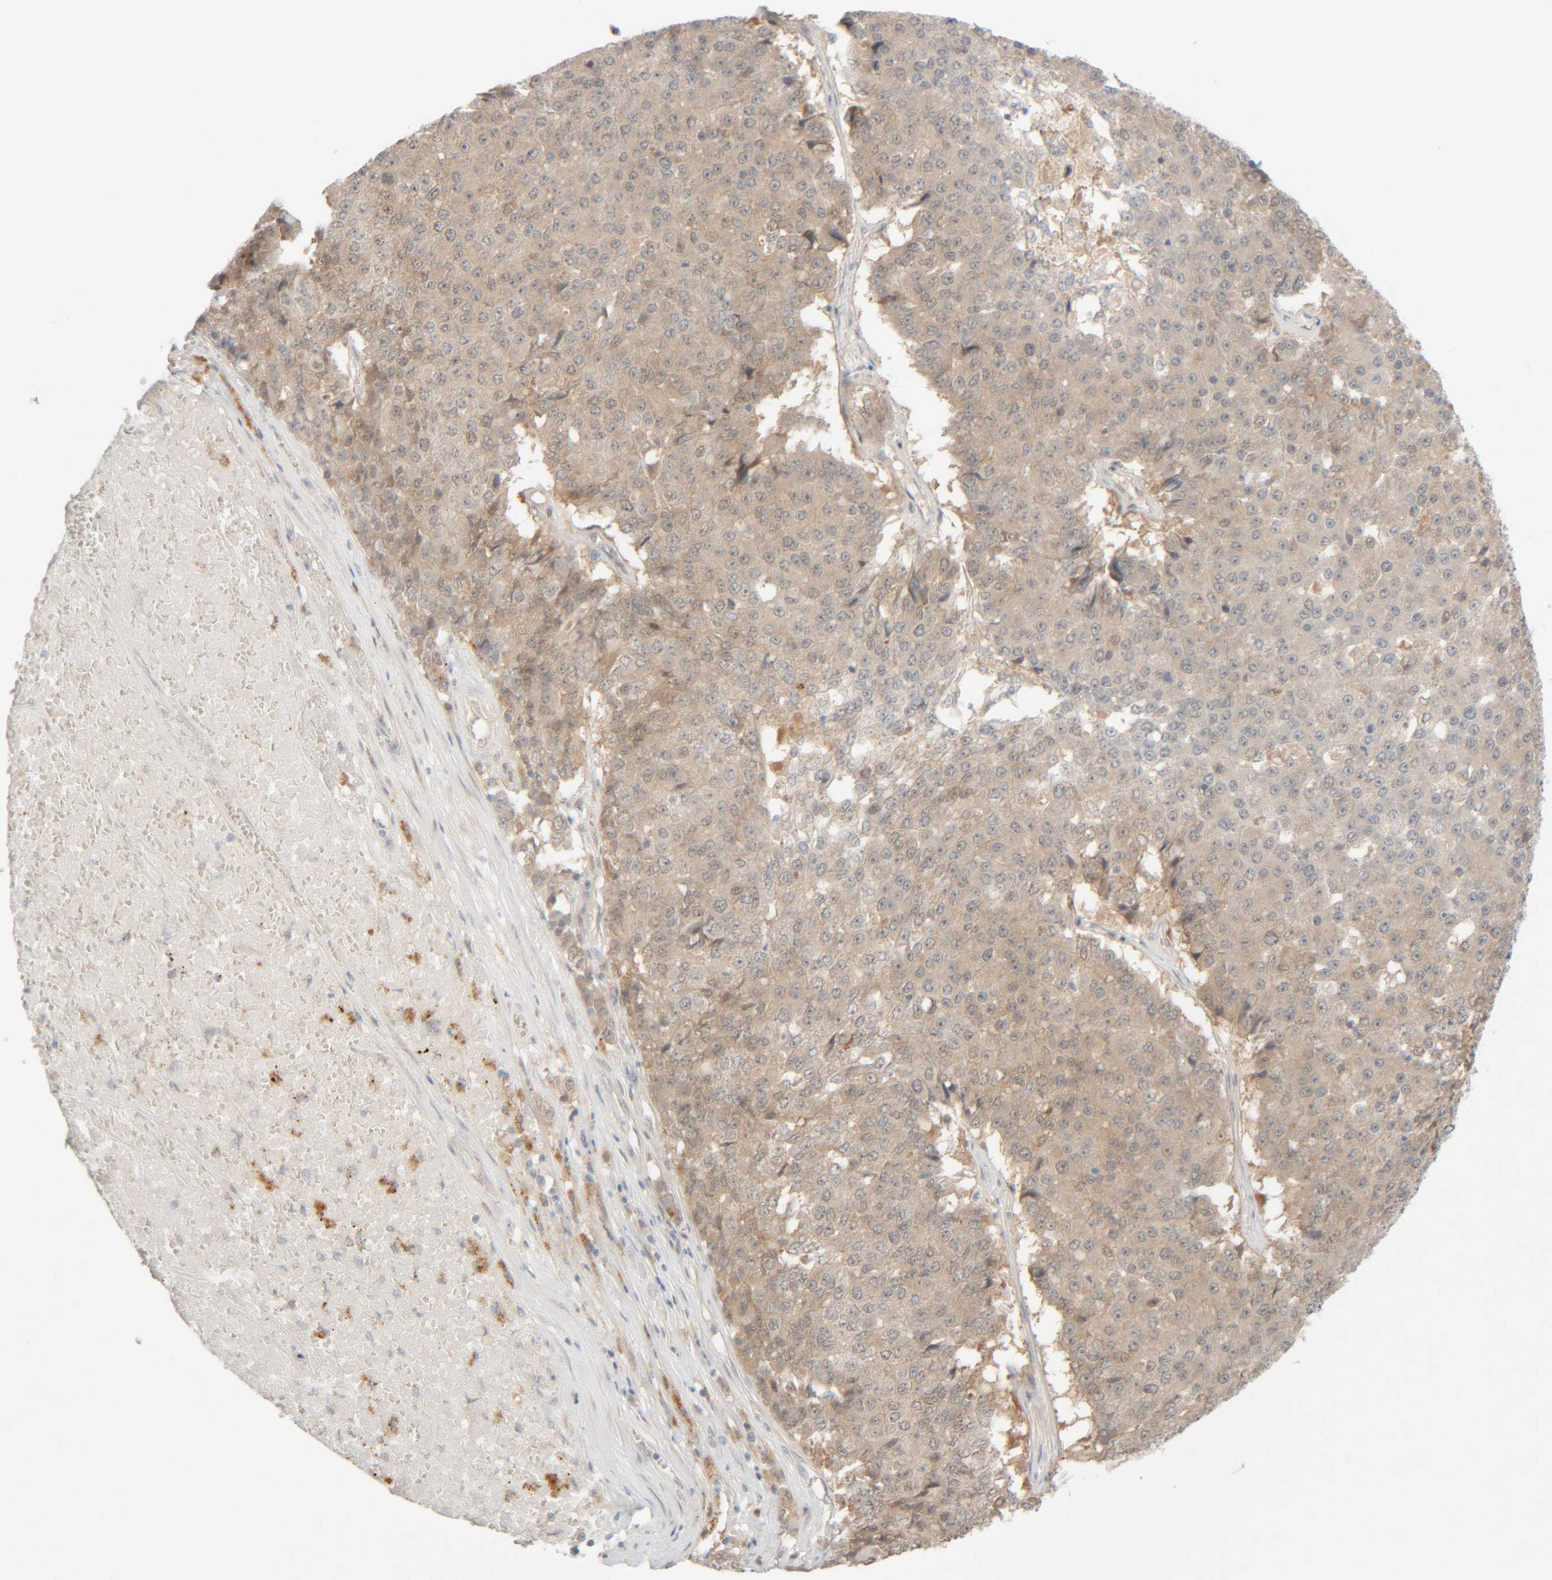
{"staining": {"intensity": "weak", "quantity": ">75%", "location": "cytoplasmic/membranous"}, "tissue": "pancreatic cancer", "cell_type": "Tumor cells", "image_type": "cancer", "snomed": [{"axis": "morphology", "description": "Adenocarcinoma, NOS"}, {"axis": "topography", "description": "Pancreas"}], "caption": "This histopathology image demonstrates pancreatic cancer (adenocarcinoma) stained with immunohistochemistry to label a protein in brown. The cytoplasmic/membranous of tumor cells show weak positivity for the protein. Nuclei are counter-stained blue.", "gene": "CHKA", "patient": {"sex": "male", "age": 50}}